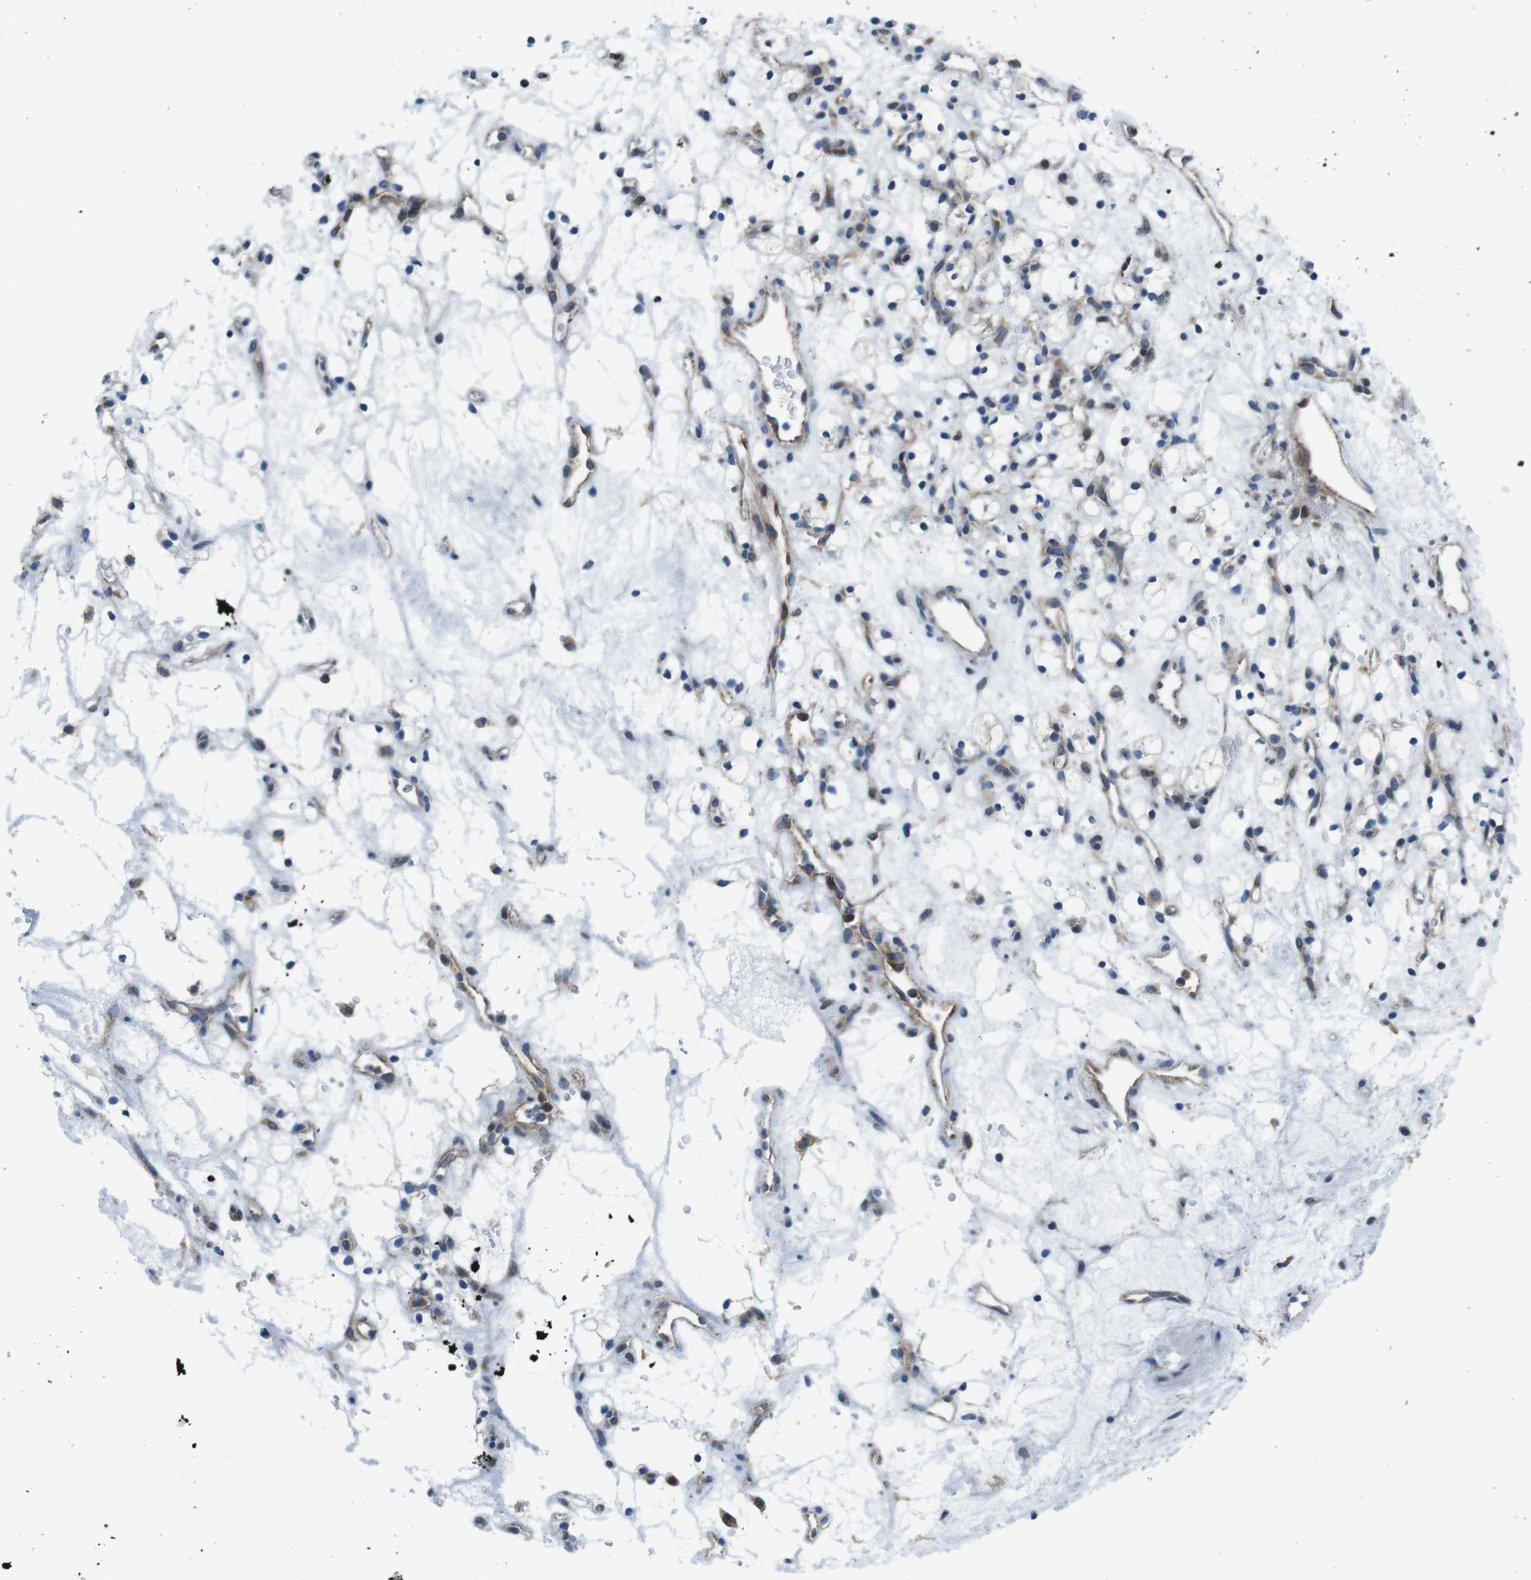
{"staining": {"intensity": "negative", "quantity": "none", "location": "none"}, "tissue": "renal cancer", "cell_type": "Tumor cells", "image_type": "cancer", "snomed": [{"axis": "morphology", "description": "Adenocarcinoma, NOS"}, {"axis": "topography", "description": "Kidney"}], "caption": "Immunohistochemistry of adenocarcinoma (renal) shows no expression in tumor cells. (Stains: DAB IHC with hematoxylin counter stain, Microscopy: brightfield microscopy at high magnification).", "gene": "EIF2B5", "patient": {"sex": "female", "age": 60}}